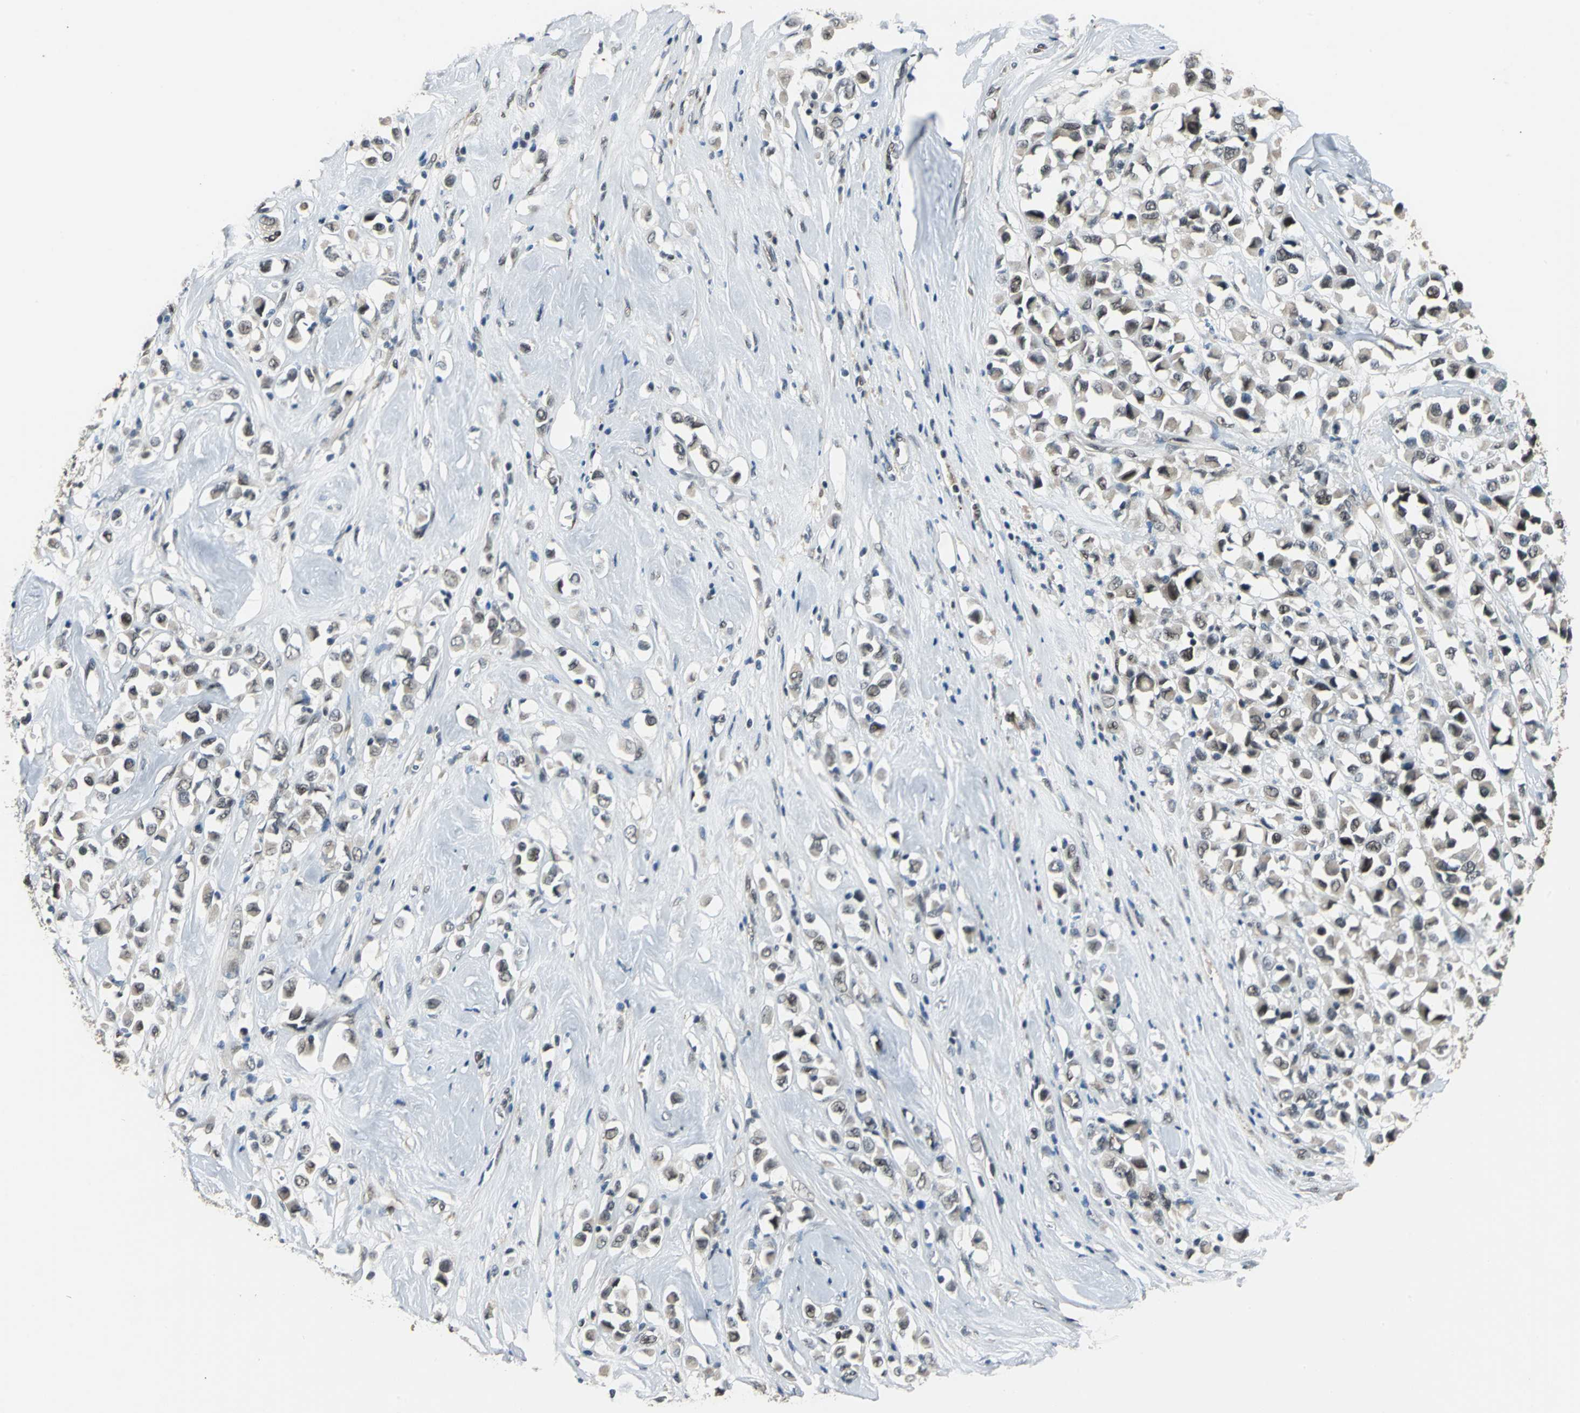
{"staining": {"intensity": "weak", "quantity": ">75%", "location": "cytoplasmic/membranous,nuclear"}, "tissue": "breast cancer", "cell_type": "Tumor cells", "image_type": "cancer", "snomed": [{"axis": "morphology", "description": "Duct carcinoma"}, {"axis": "topography", "description": "Breast"}], "caption": "Infiltrating ductal carcinoma (breast) stained with DAB (3,3'-diaminobenzidine) immunohistochemistry (IHC) demonstrates low levels of weak cytoplasmic/membranous and nuclear expression in approximately >75% of tumor cells.", "gene": "ELF2", "patient": {"sex": "female", "age": 61}}